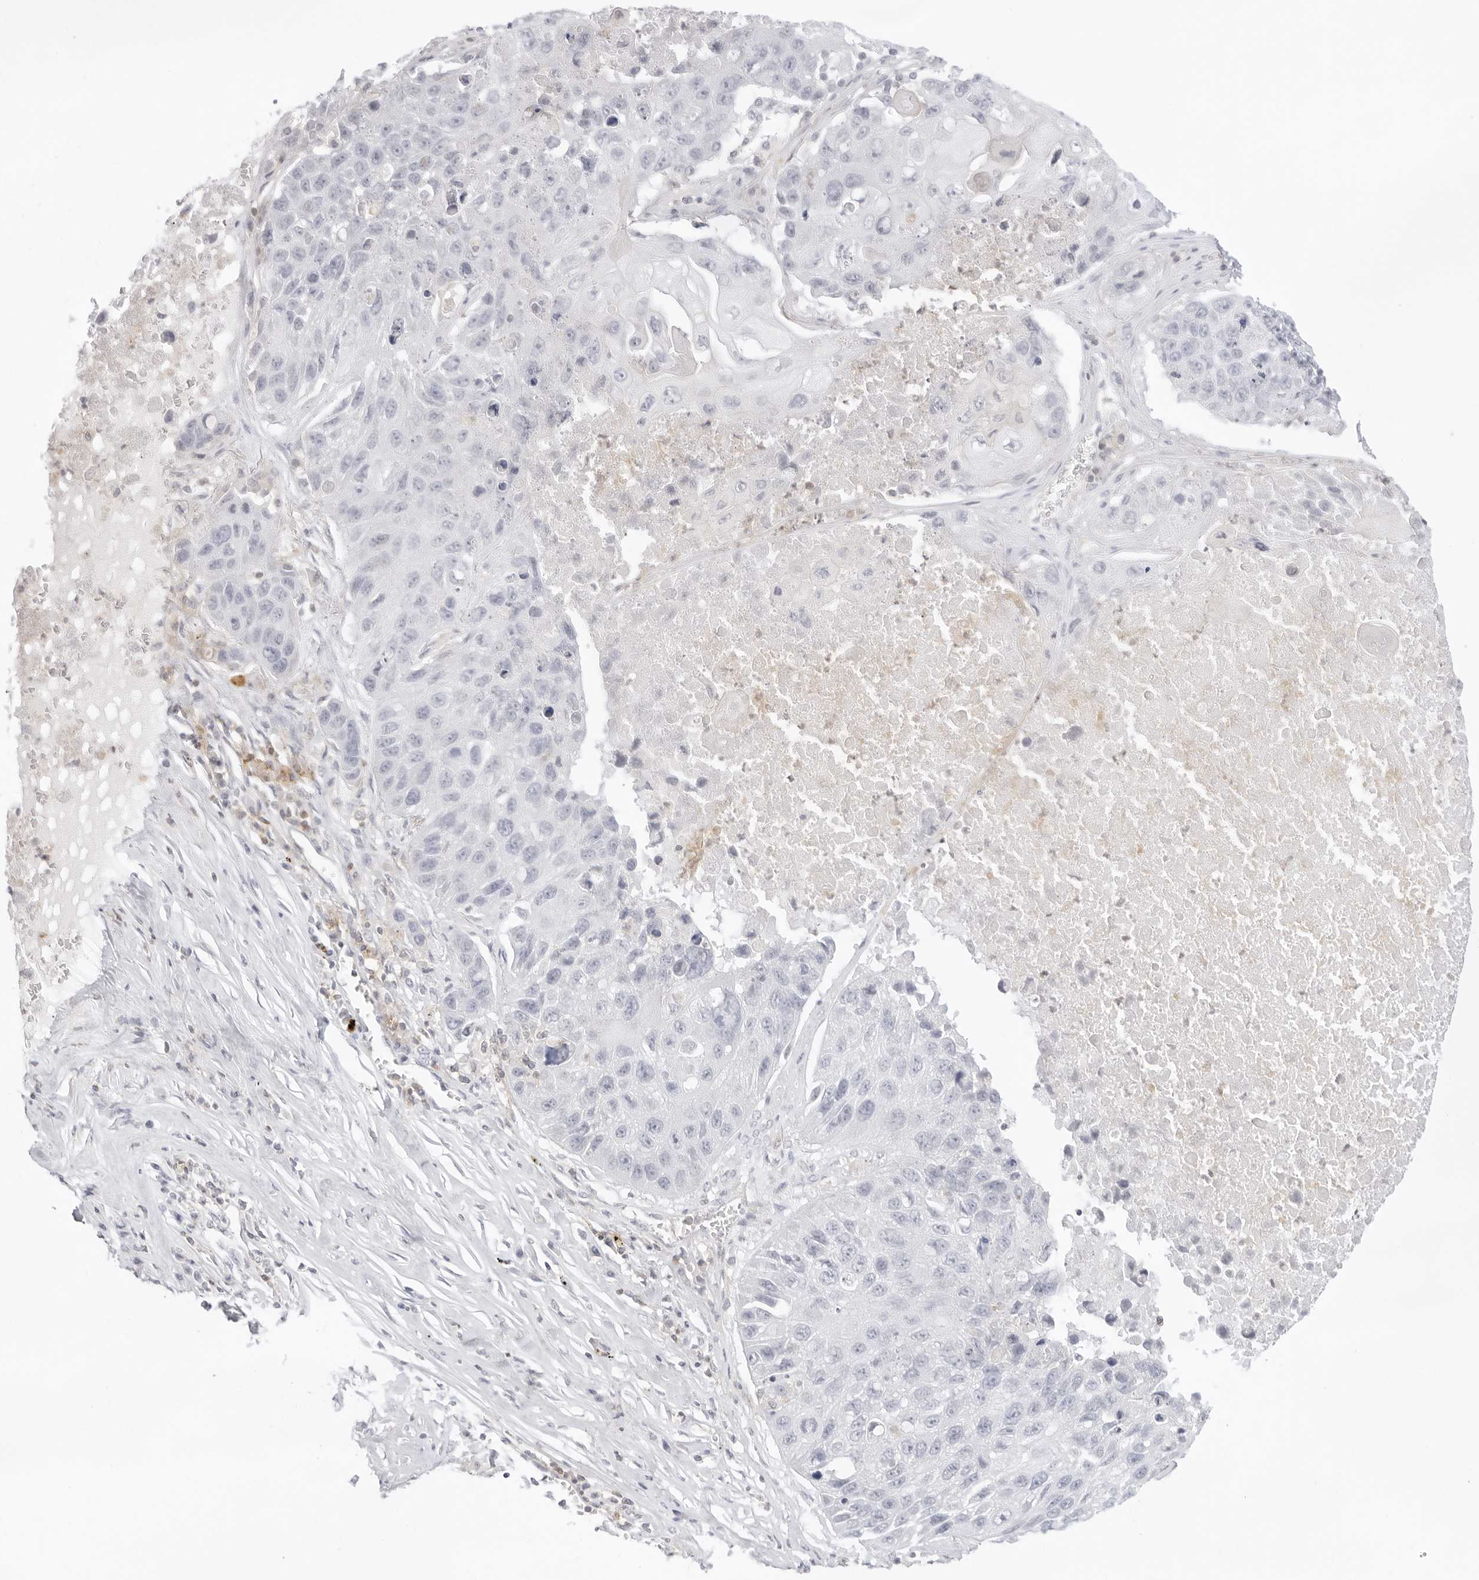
{"staining": {"intensity": "negative", "quantity": "none", "location": "none"}, "tissue": "lung cancer", "cell_type": "Tumor cells", "image_type": "cancer", "snomed": [{"axis": "morphology", "description": "Squamous cell carcinoma, NOS"}, {"axis": "topography", "description": "Lung"}], "caption": "Immunohistochemistry photomicrograph of human squamous cell carcinoma (lung) stained for a protein (brown), which shows no expression in tumor cells.", "gene": "TNFRSF14", "patient": {"sex": "male", "age": 61}}